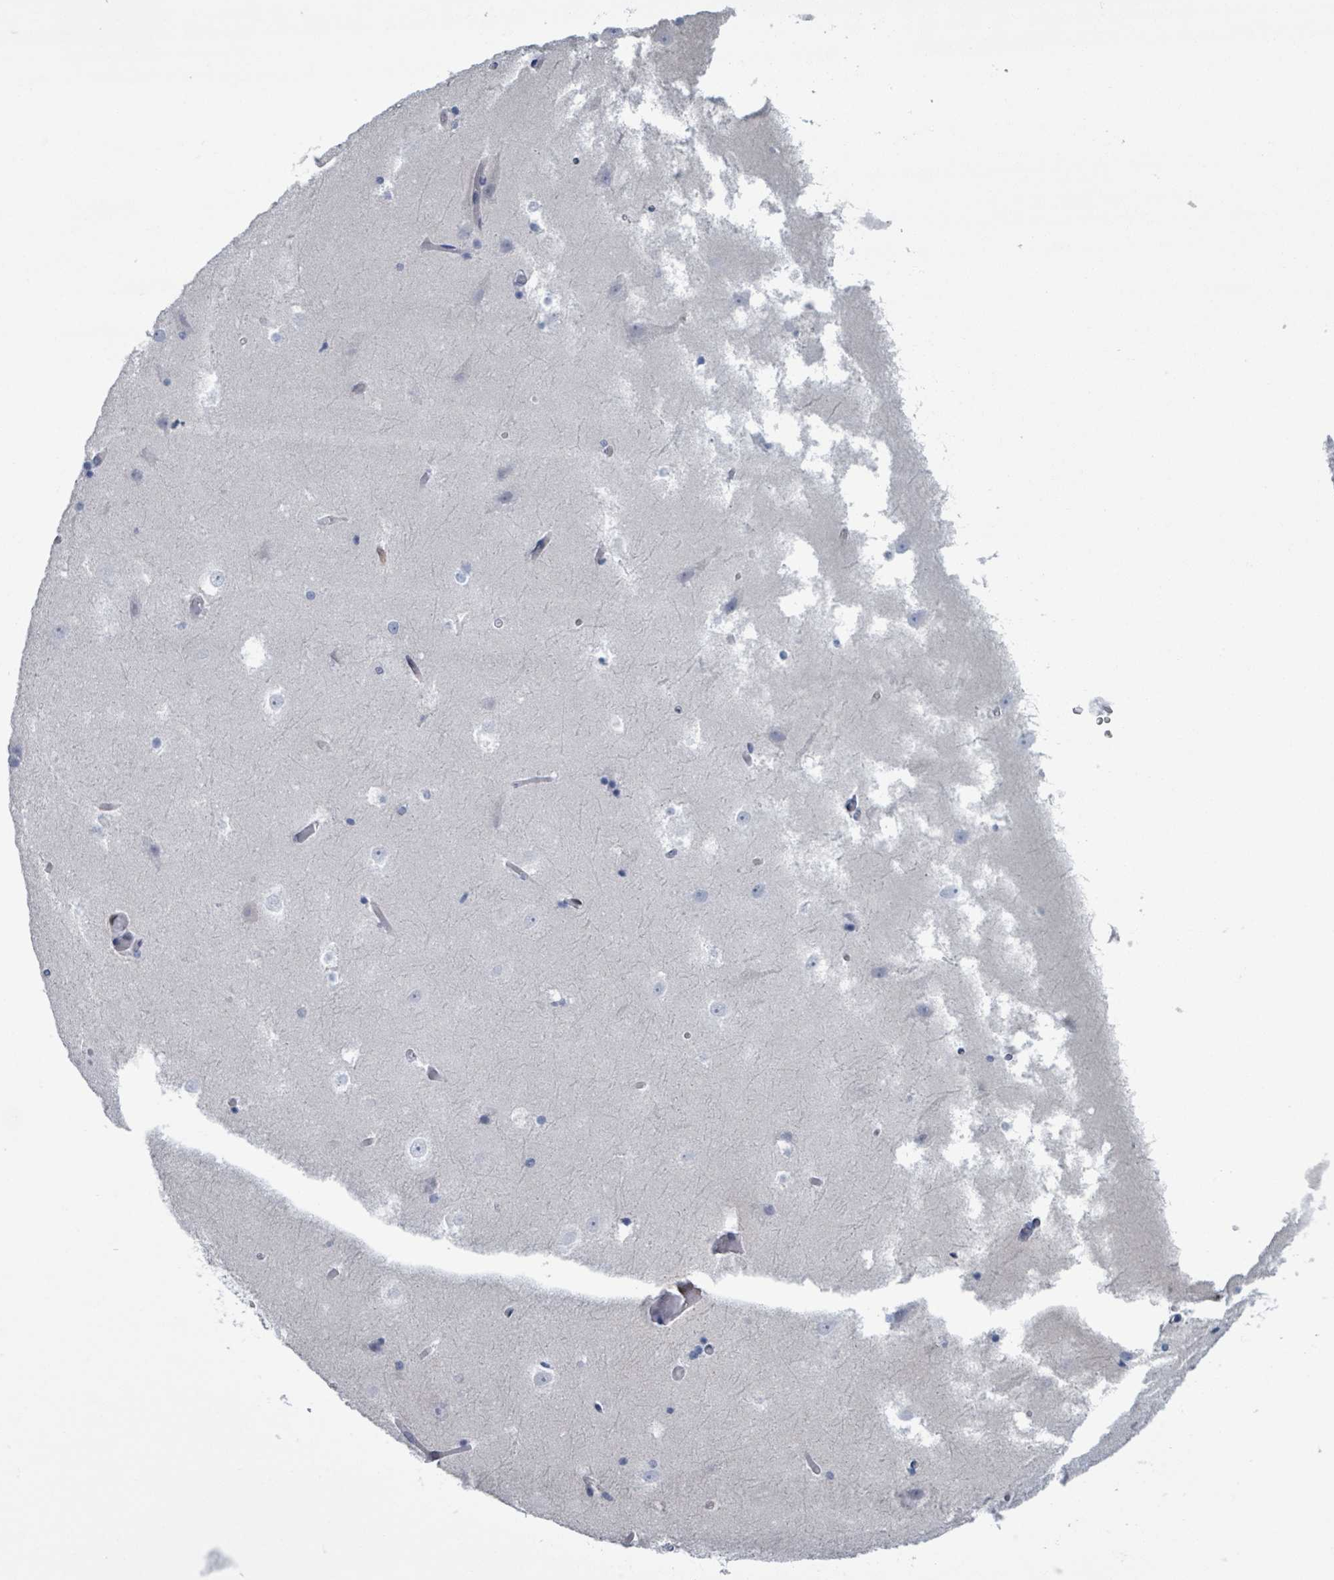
{"staining": {"intensity": "negative", "quantity": "none", "location": "none"}, "tissue": "hippocampus", "cell_type": "Glial cells", "image_type": "normal", "snomed": [{"axis": "morphology", "description": "Normal tissue, NOS"}, {"axis": "topography", "description": "Hippocampus"}], "caption": "Histopathology image shows no significant protein positivity in glial cells of unremarkable hippocampus. (DAB immunohistochemistry (IHC), high magnification).", "gene": "CT45A10", "patient": {"sex": "female", "age": 52}}